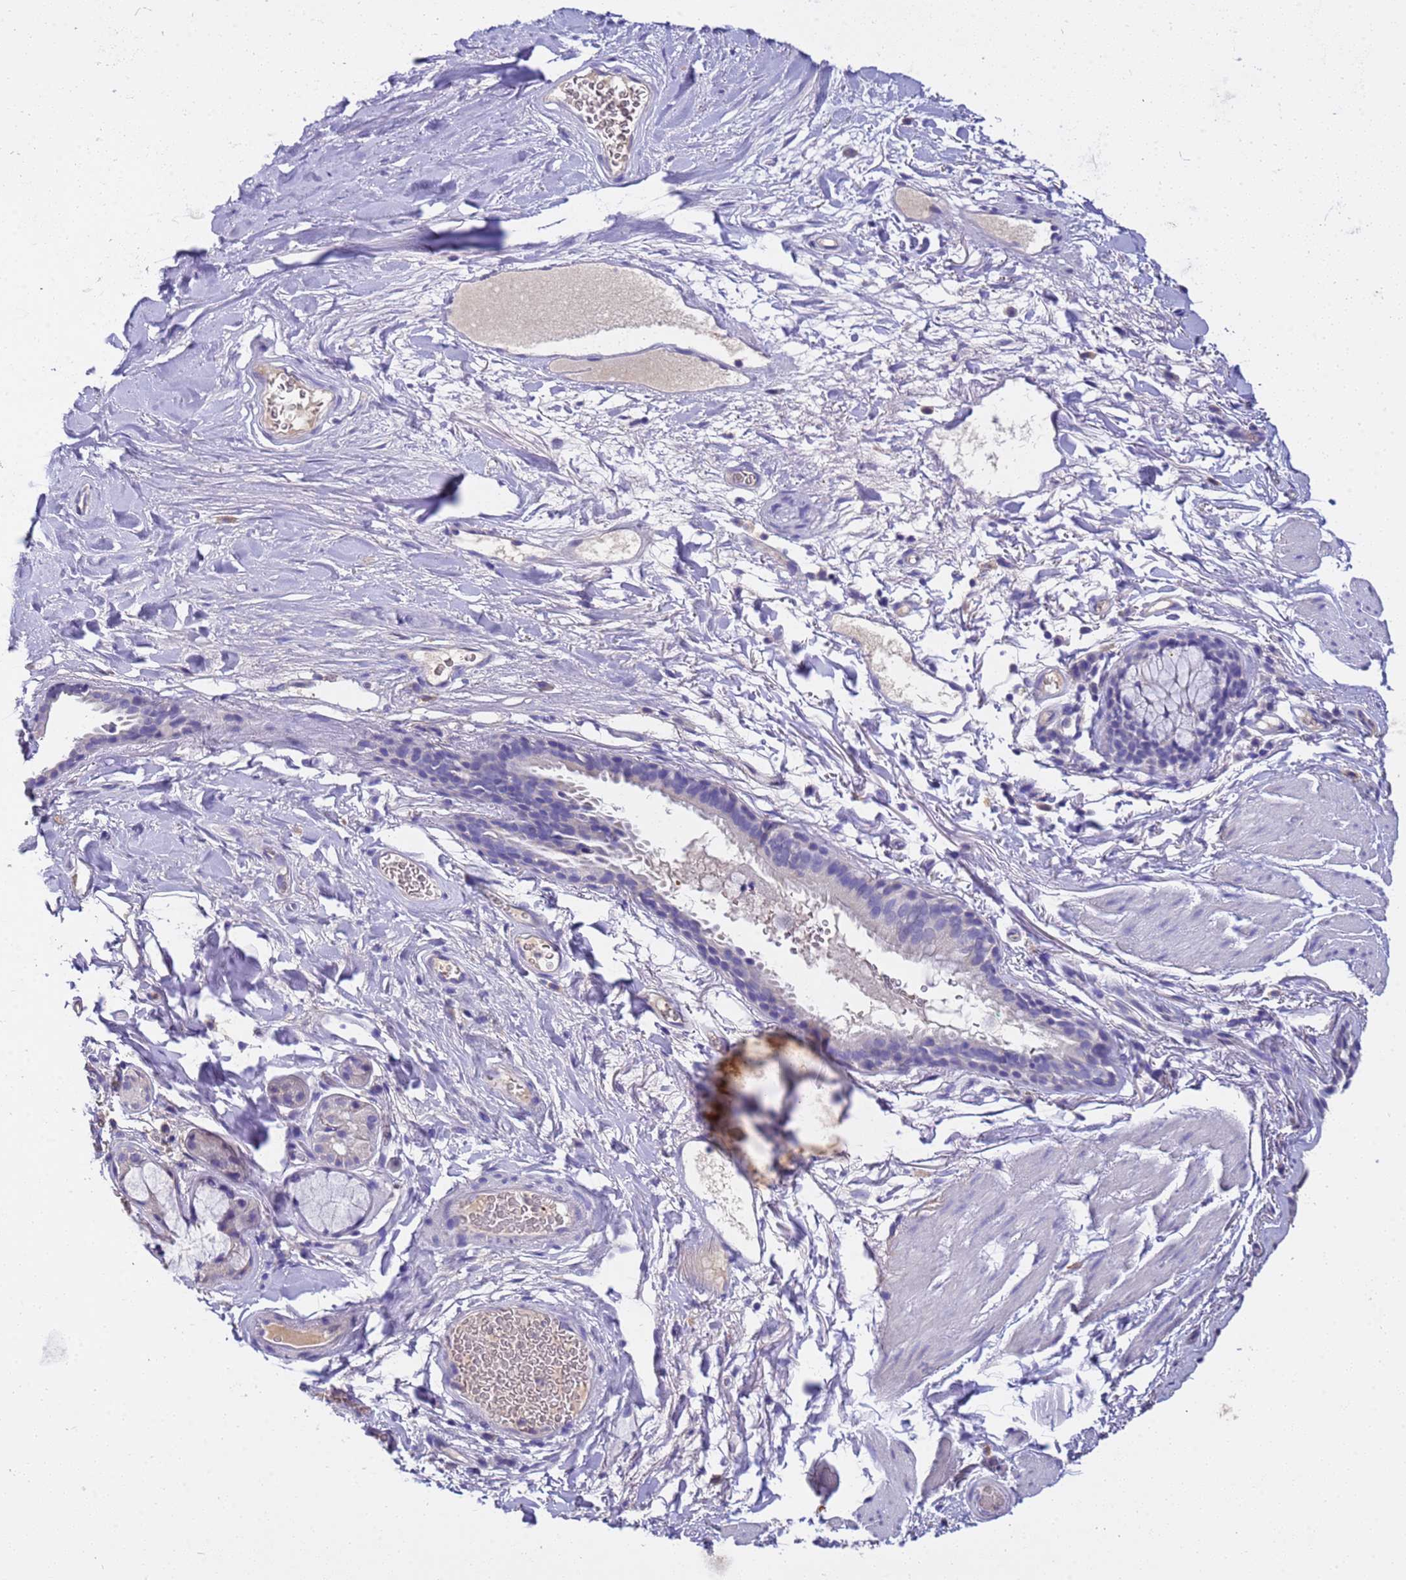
{"staining": {"intensity": "negative", "quantity": "none", "location": "none"}, "tissue": "bronchus", "cell_type": "Respiratory epithelial cells", "image_type": "normal", "snomed": [{"axis": "morphology", "description": "Normal tissue, NOS"}, {"axis": "topography", "description": "Cartilage tissue"}], "caption": "This histopathology image is of normal bronchus stained with IHC to label a protein in brown with the nuclei are counter-stained blue. There is no staining in respiratory epithelial cells.", "gene": "SLC24A3", "patient": {"sex": "male", "age": 63}}